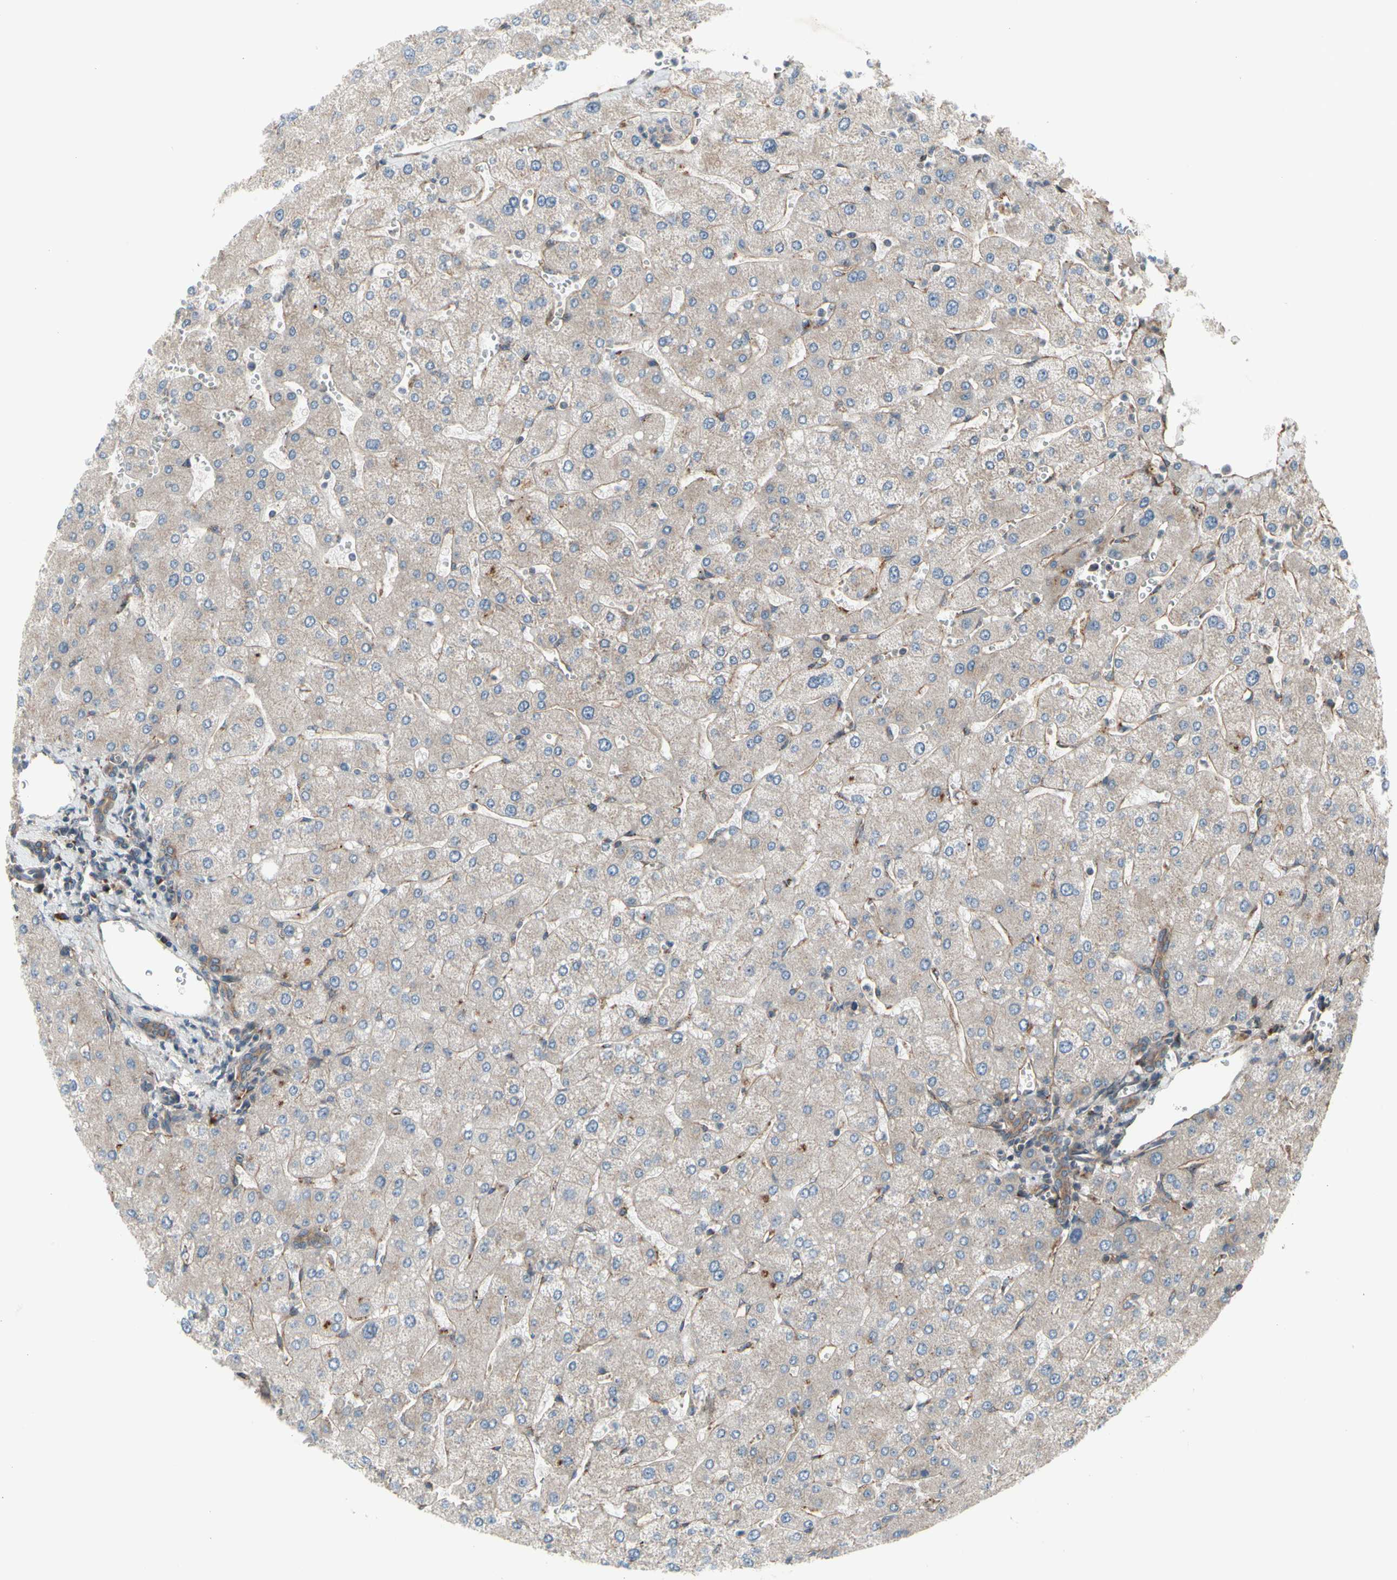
{"staining": {"intensity": "moderate", "quantity": ">75%", "location": "cytoplasmic/membranous"}, "tissue": "liver", "cell_type": "Cholangiocytes", "image_type": "normal", "snomed": [{"axis": "morphology", "description": "Normal tissue, NOS"}, {"axis": "topography", "description": "Liver"}], "caption": "Benign liver exhibits moderate cytoplasmic/membranous positivity in about >75% of cholangiocytes, visualized by immunohistochemistry. (DAB (3,3'-diaminobenzidine) = brown stain, brightfield microscopy at high magnification).", "gene": "SLC39A9", "patient": {"sex": "male", "age": 55}}